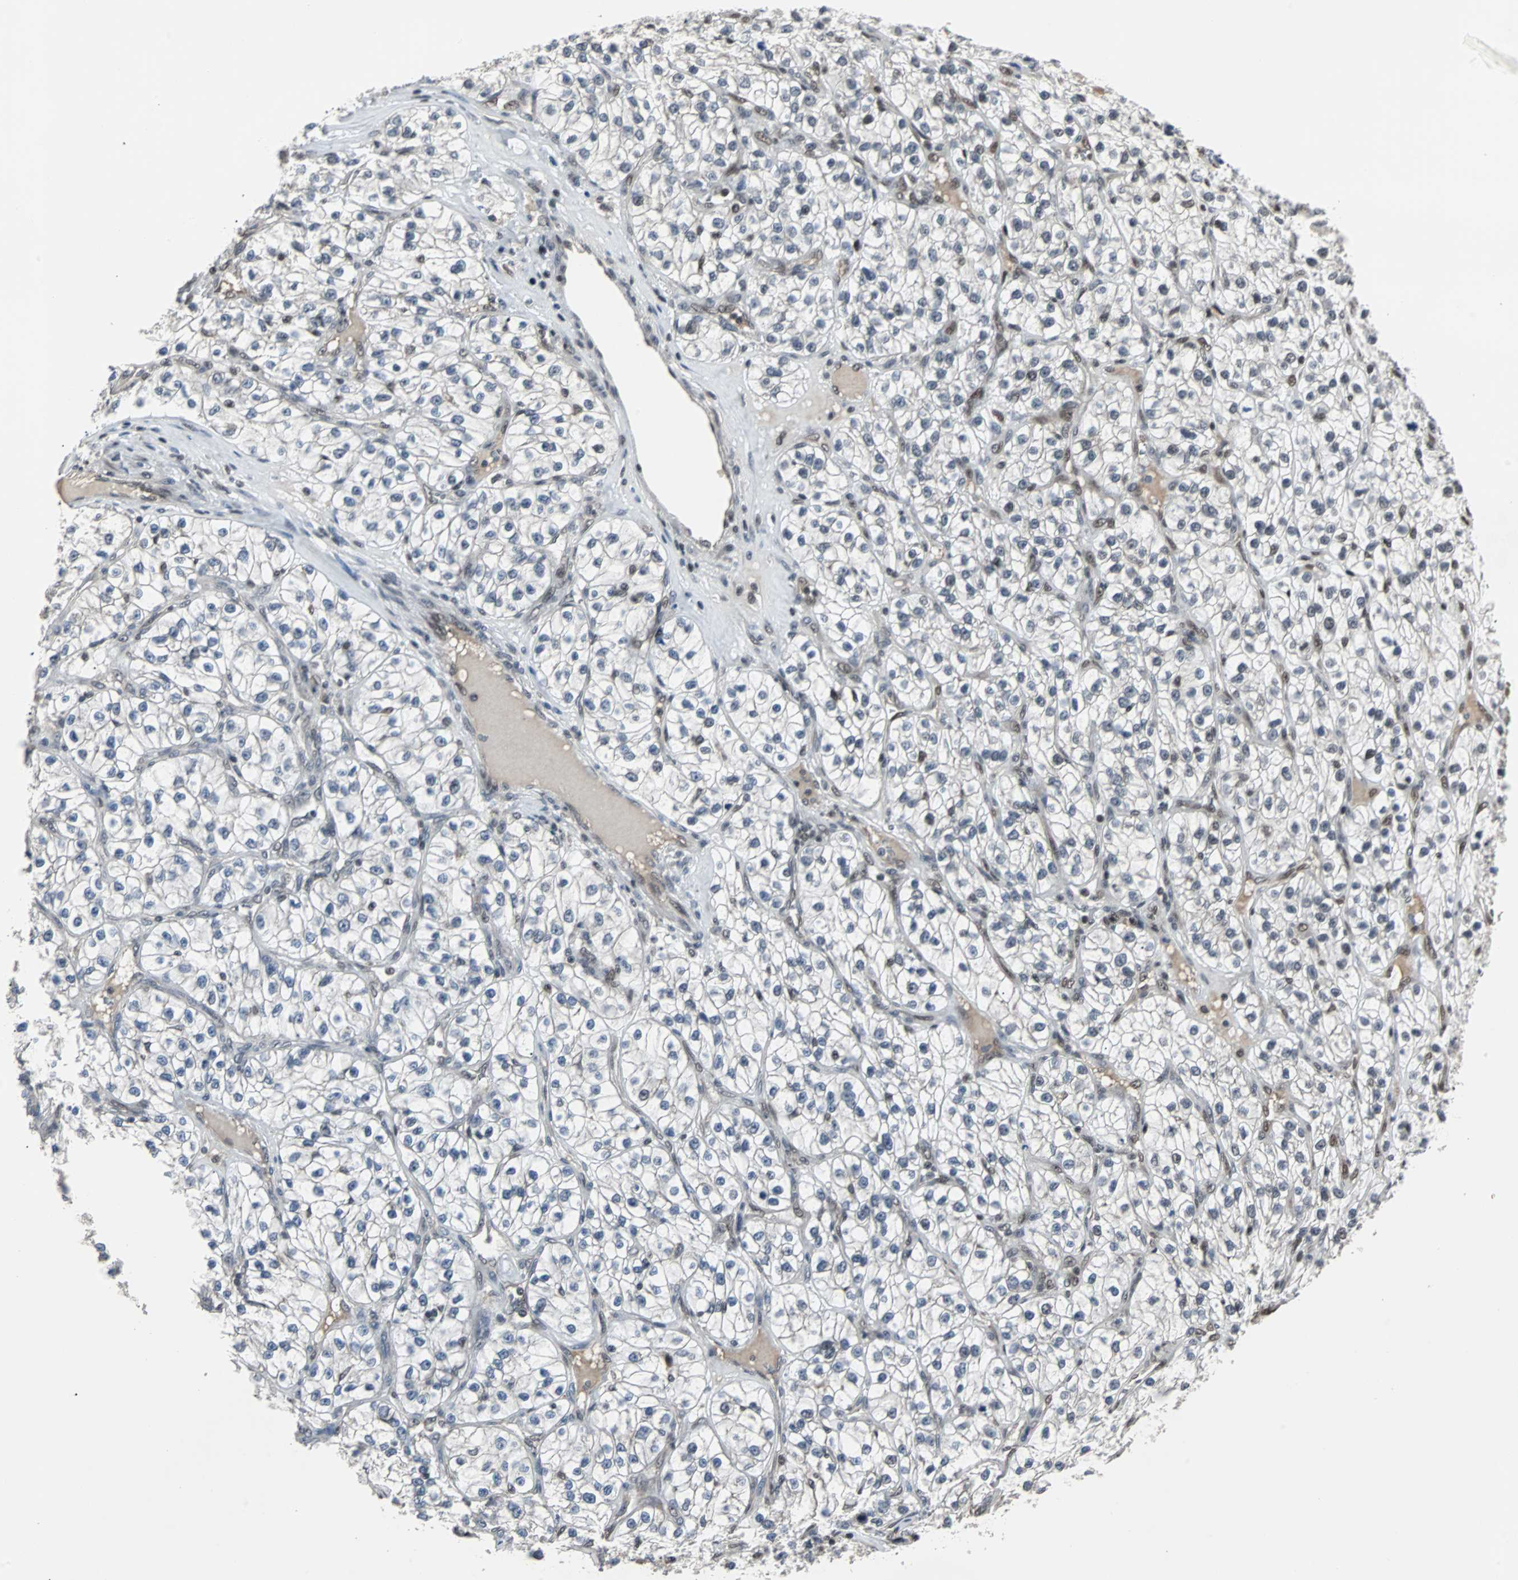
{"staining": {"intensity": "weak", "quantity": "<25%", "location": "nuclear"}, "tissue": "renal cancer", "cell_type": "Tumor cells", "image_type": "cancer", "snomed": [{"axis": "morphology", "description": "Adenocarcinoma, NOS"}, {"axis": "topography", "description": "Kidney"}], "caption": "High magnification brightfield microscopy of renal adenocarcinoma stained with DAB (brown) and counterstained with hematoxylin (blue): tumor cells show no significant positivity.", "gene": "TERF2IP", "patient": {"sex": "female", "age": 57}}